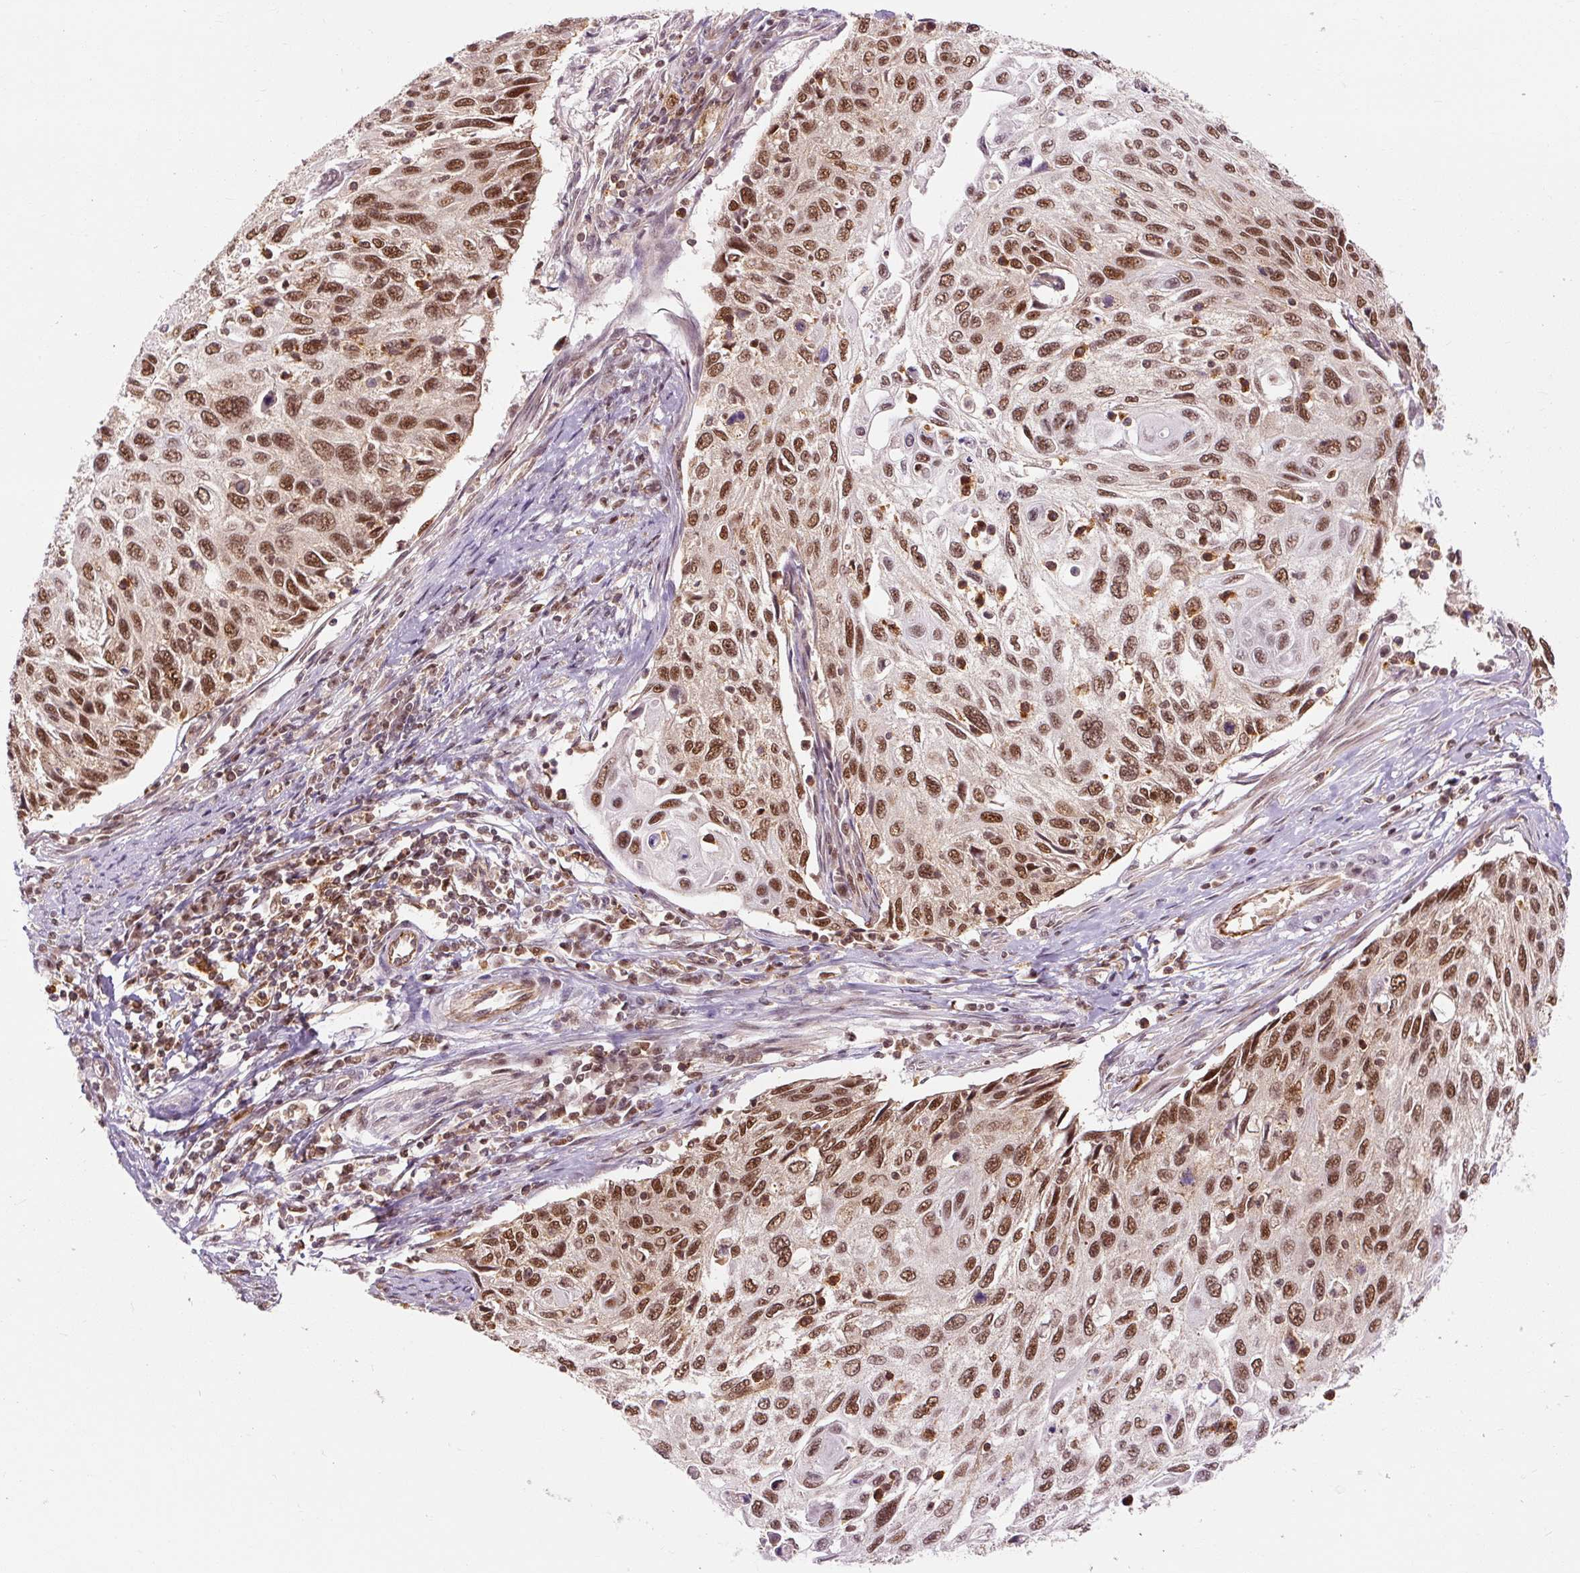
{"staining": {"intensity": "strong", "quantity": ">75%", "location": "nuclear"}, "tissue": "cervical cancer", "cell_type": "Tumor cells", "image_type": "cancer", "snomed": [{"axis": "morphology", "description": "Squamous cell carcinoma, NOS"}, {"axis": "topography", "description": "Cervix"}], "caption": "Brown immunohistochemical staining in cervical squamous cell carcinoma demonstrates strong nuclear expression in about >75% of tumor cells.", "gene": "CSTF1", "patient": {"sex": "female", "age": 70}}